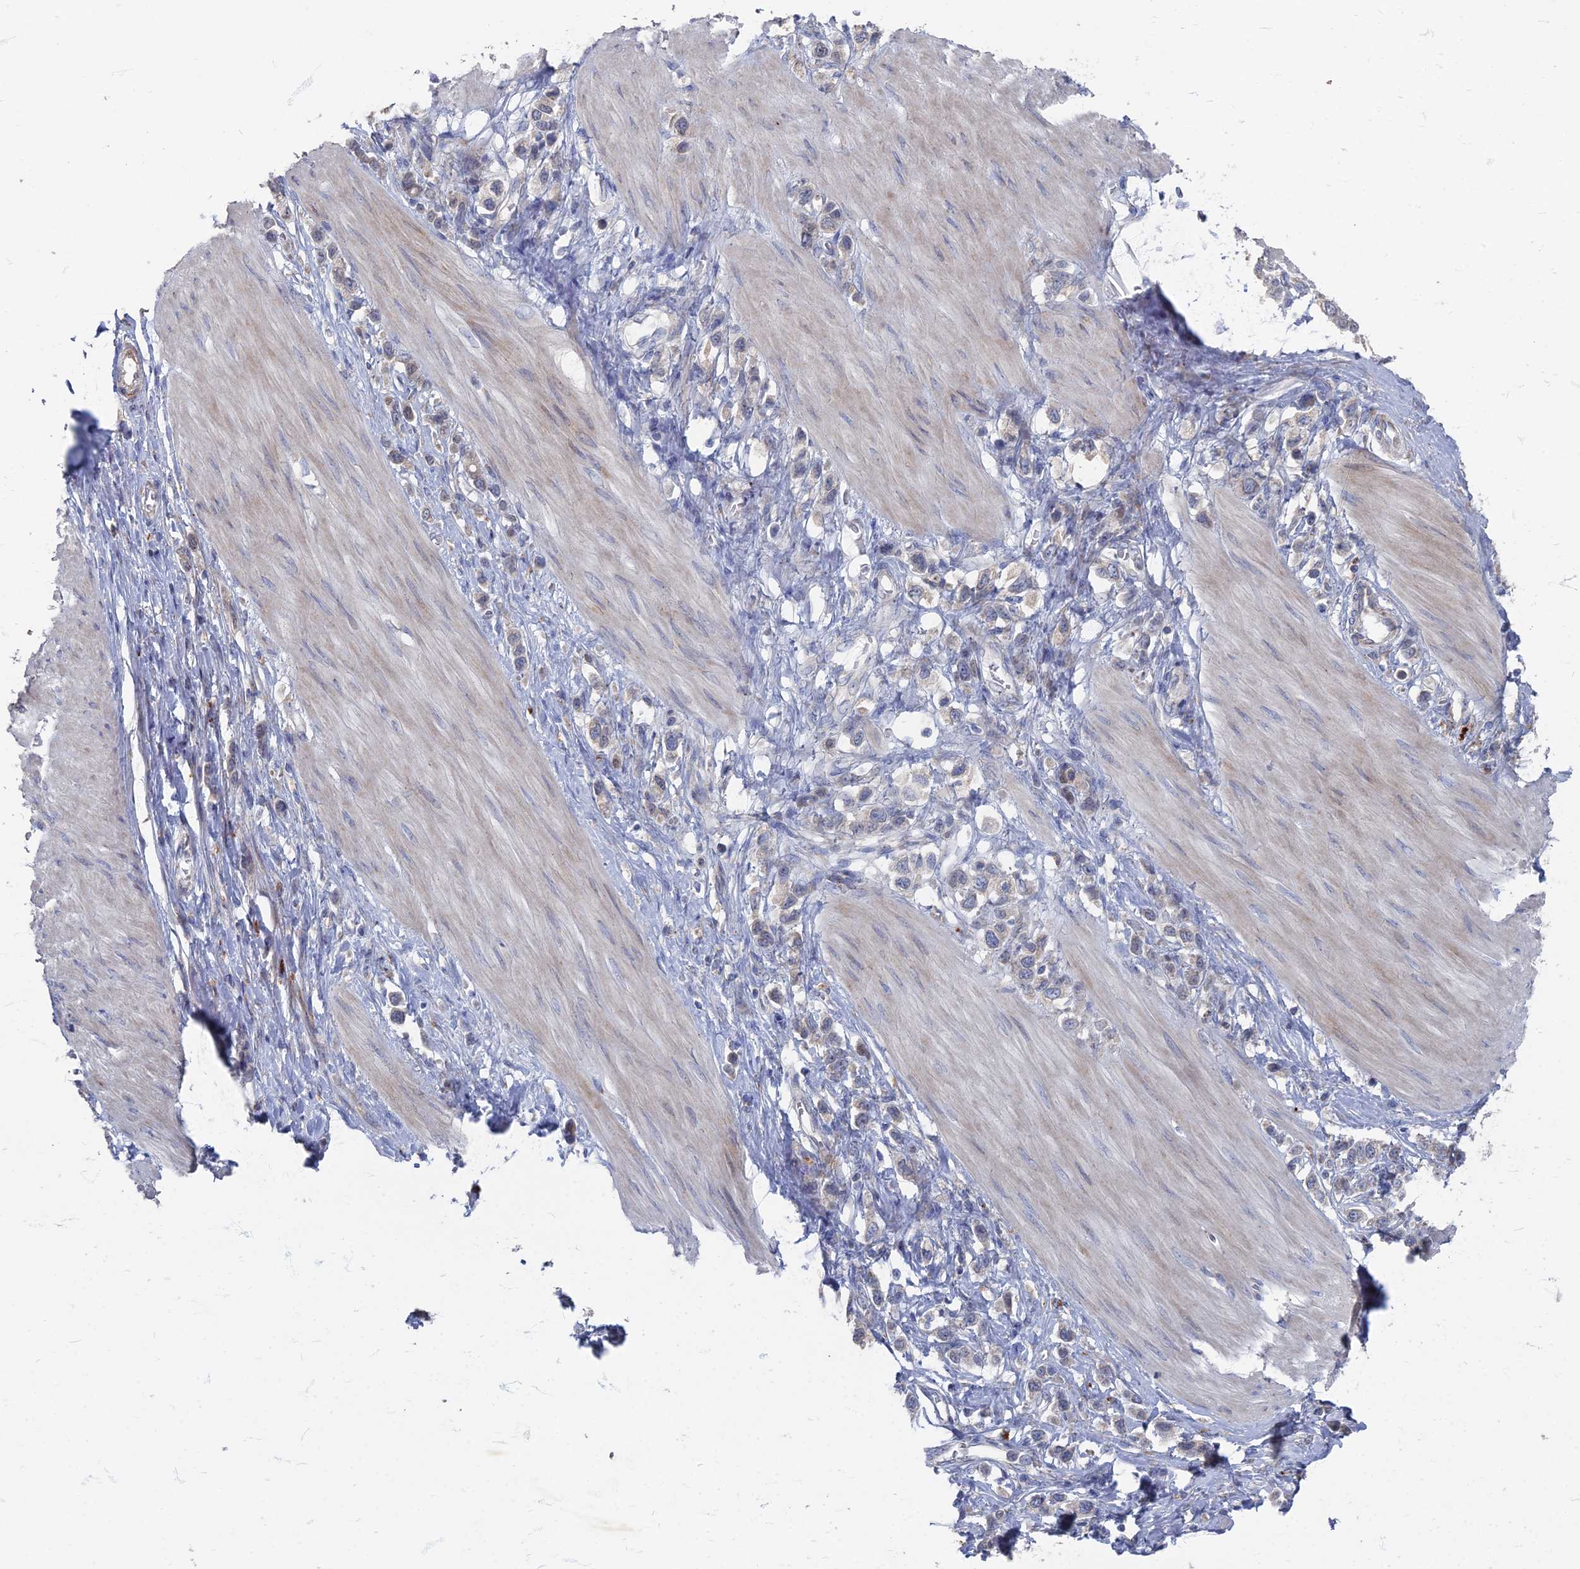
{"staining": {"intensity": "negative", "quantity": "none", "location": "none"}, "tissue": "stomach cancer", "cell_type": "Tumor cells", "image_type": "cancer", "snomed": [{"axis": "morphology", "description": "Adenocarcinoma, NOS"}, {"axis": "topography", "description": "Stomach"}], "caption": "Tumor cells are negative for brown protein staining in adenocarcinoma (stomach). (DAB IHC, high magnification).", "gene": "TMEM128", "patient": {"sex": "female", "age": 65}}